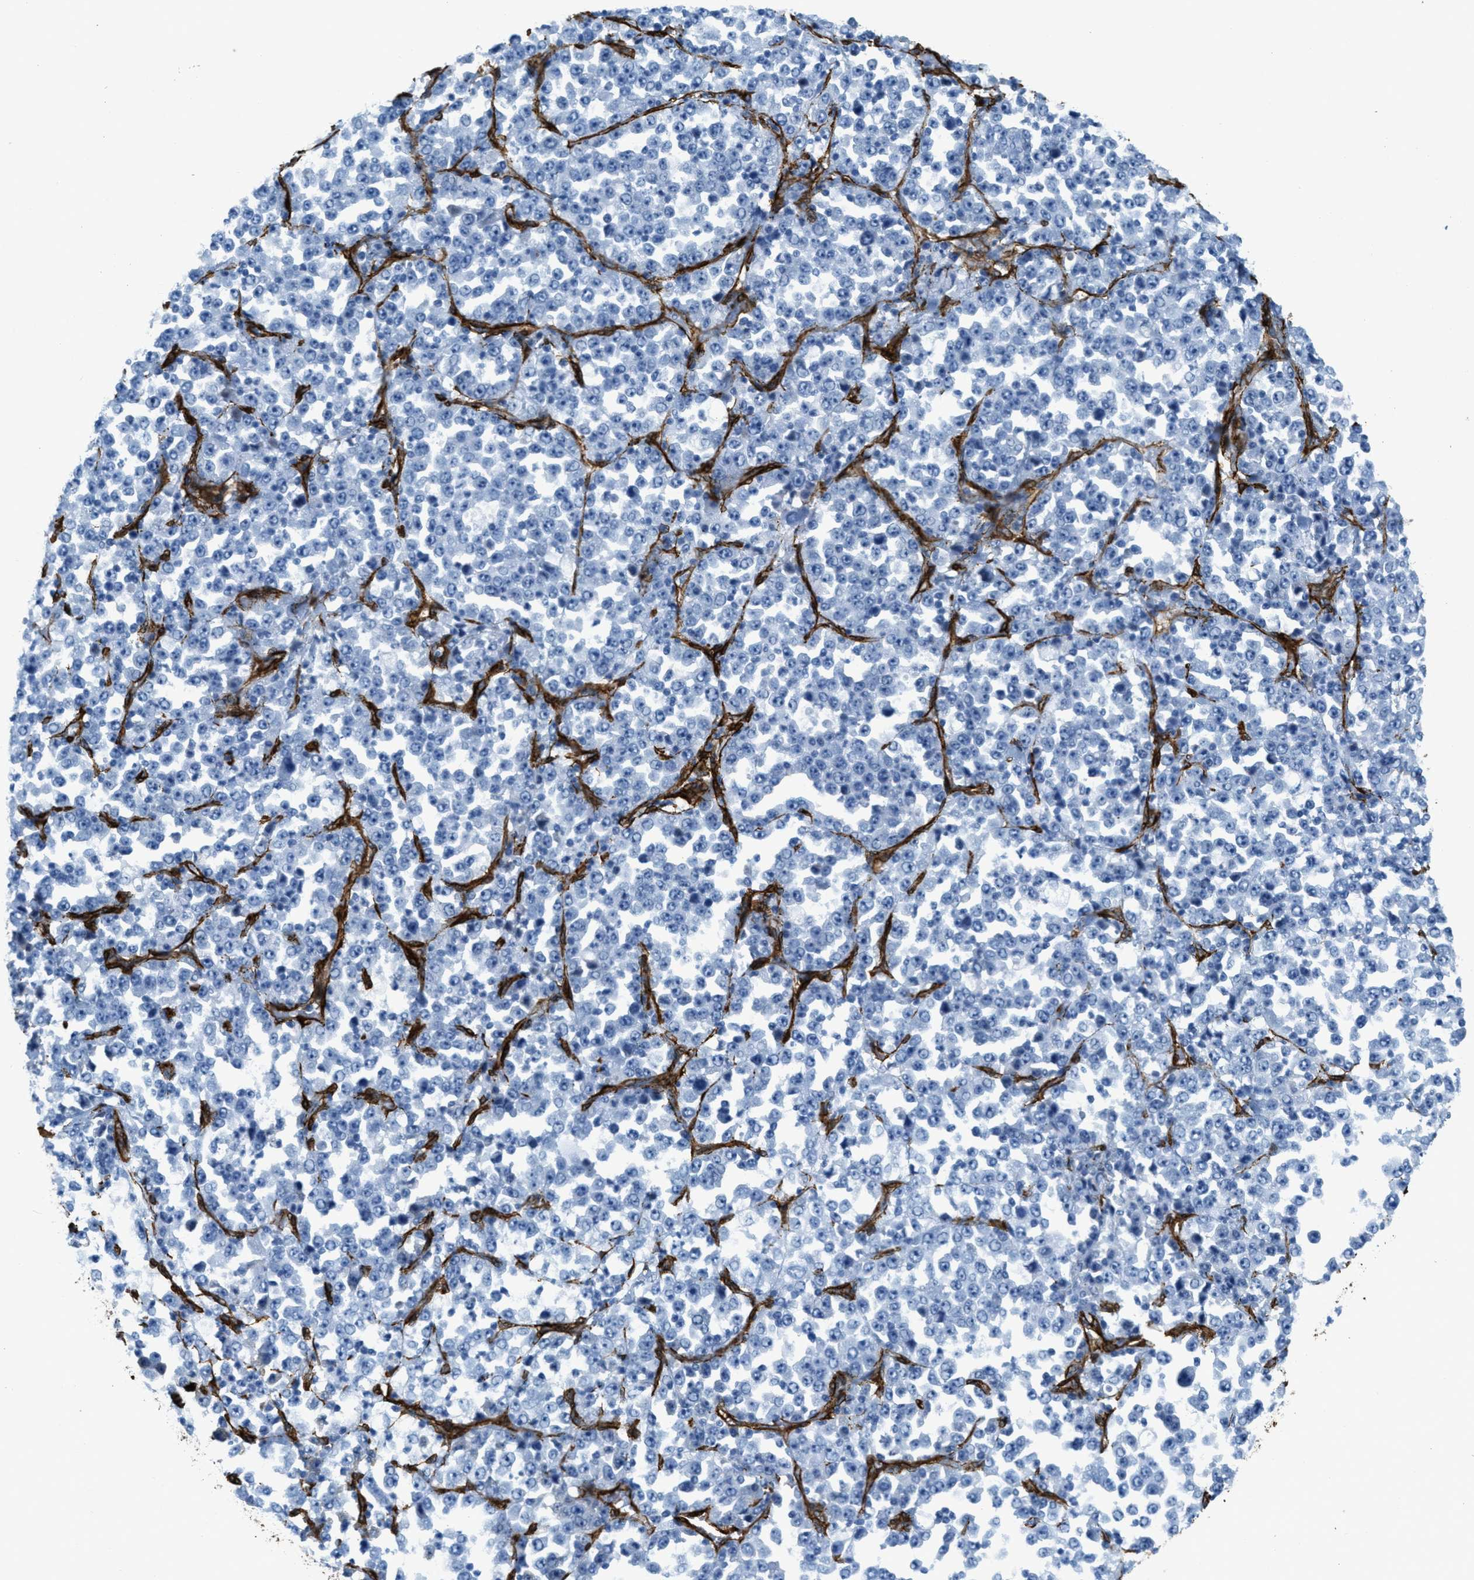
{"staining": {"intensity": "negative", "quantity": "none", "location": "none"}, "tissue": "stomach cancer", "cell_type": "Tumor cells", "image_type": "cancer", "snomed": [{"axis": "morphology", "description": "Normal tissue, NOS"}, {"axis": "morphology", "description": "Adenocarcinoma, NOS"}, {"axis": "topography", "description": "Stomach, upper"}, {"axis": "topography", "description": "Stomach"}], "caption": "Immunohistochemistry (IHC) of human stomach adenocarcinoma demonstrates no positivity in tumor cells. (DAB (3,3'-diaminobenzidine) immunohistochemistry with hematoxylin counter stain).", "gene": "CALD1", "patient": {"sex": "male", "age": 59}}